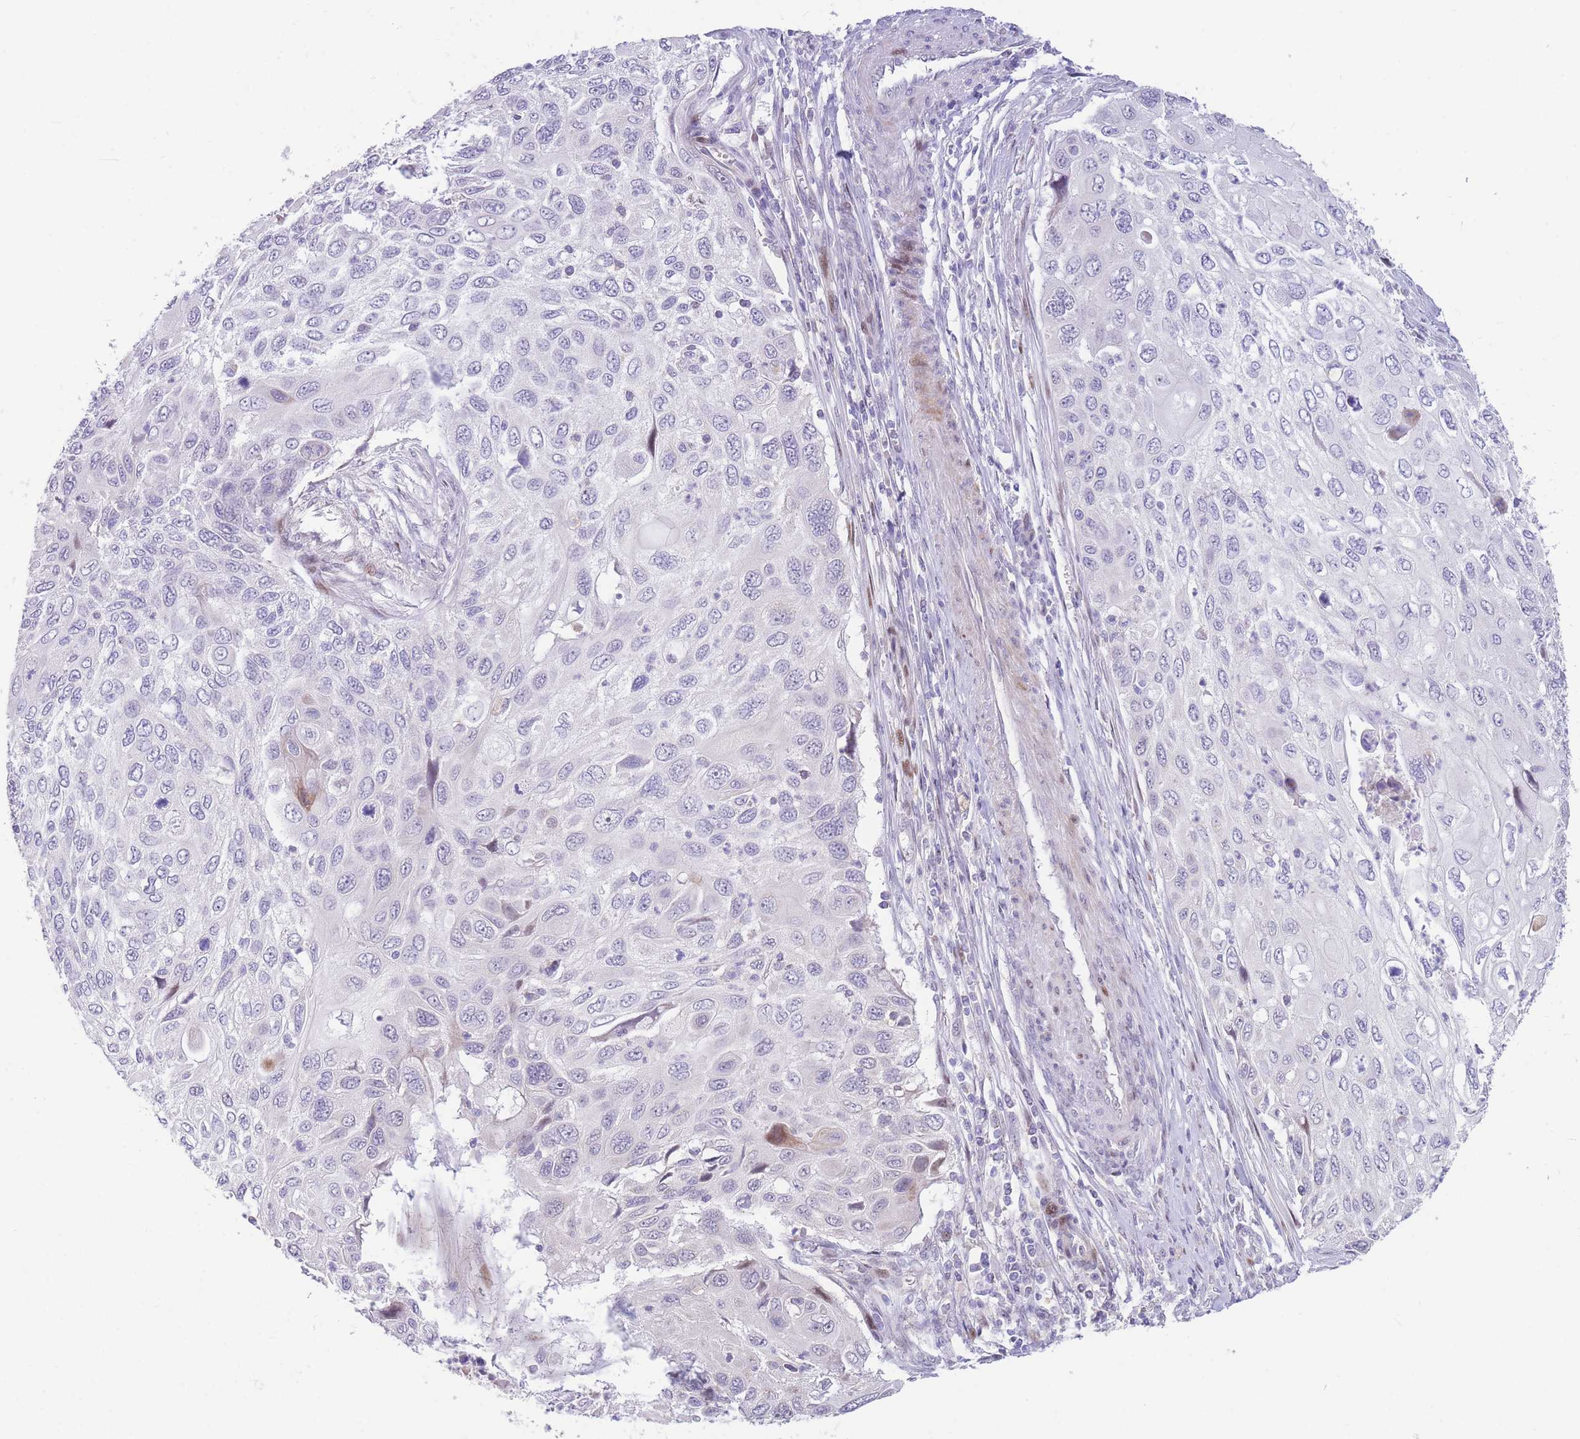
{"staining": {"intensity": "negative", "quantity": "none", "location": "none"}, "tissue": "cervical cancer", "cell_type": "Tumor cells", "image_type": "cancer", "snomed": [{"axis": "morphology", "description": "Squamous cell carcinoma, NOS"}, {"axis": "topography", "description": "Cervix"}], "caption": "Human cervical cancer (squamous cell carcinoma) stained for a protein using immunohistochemistry (IHC) shows no staining in tumor cells.", "gene": "SHCBP1", "patient": {"sex": "female", "age": 70}}